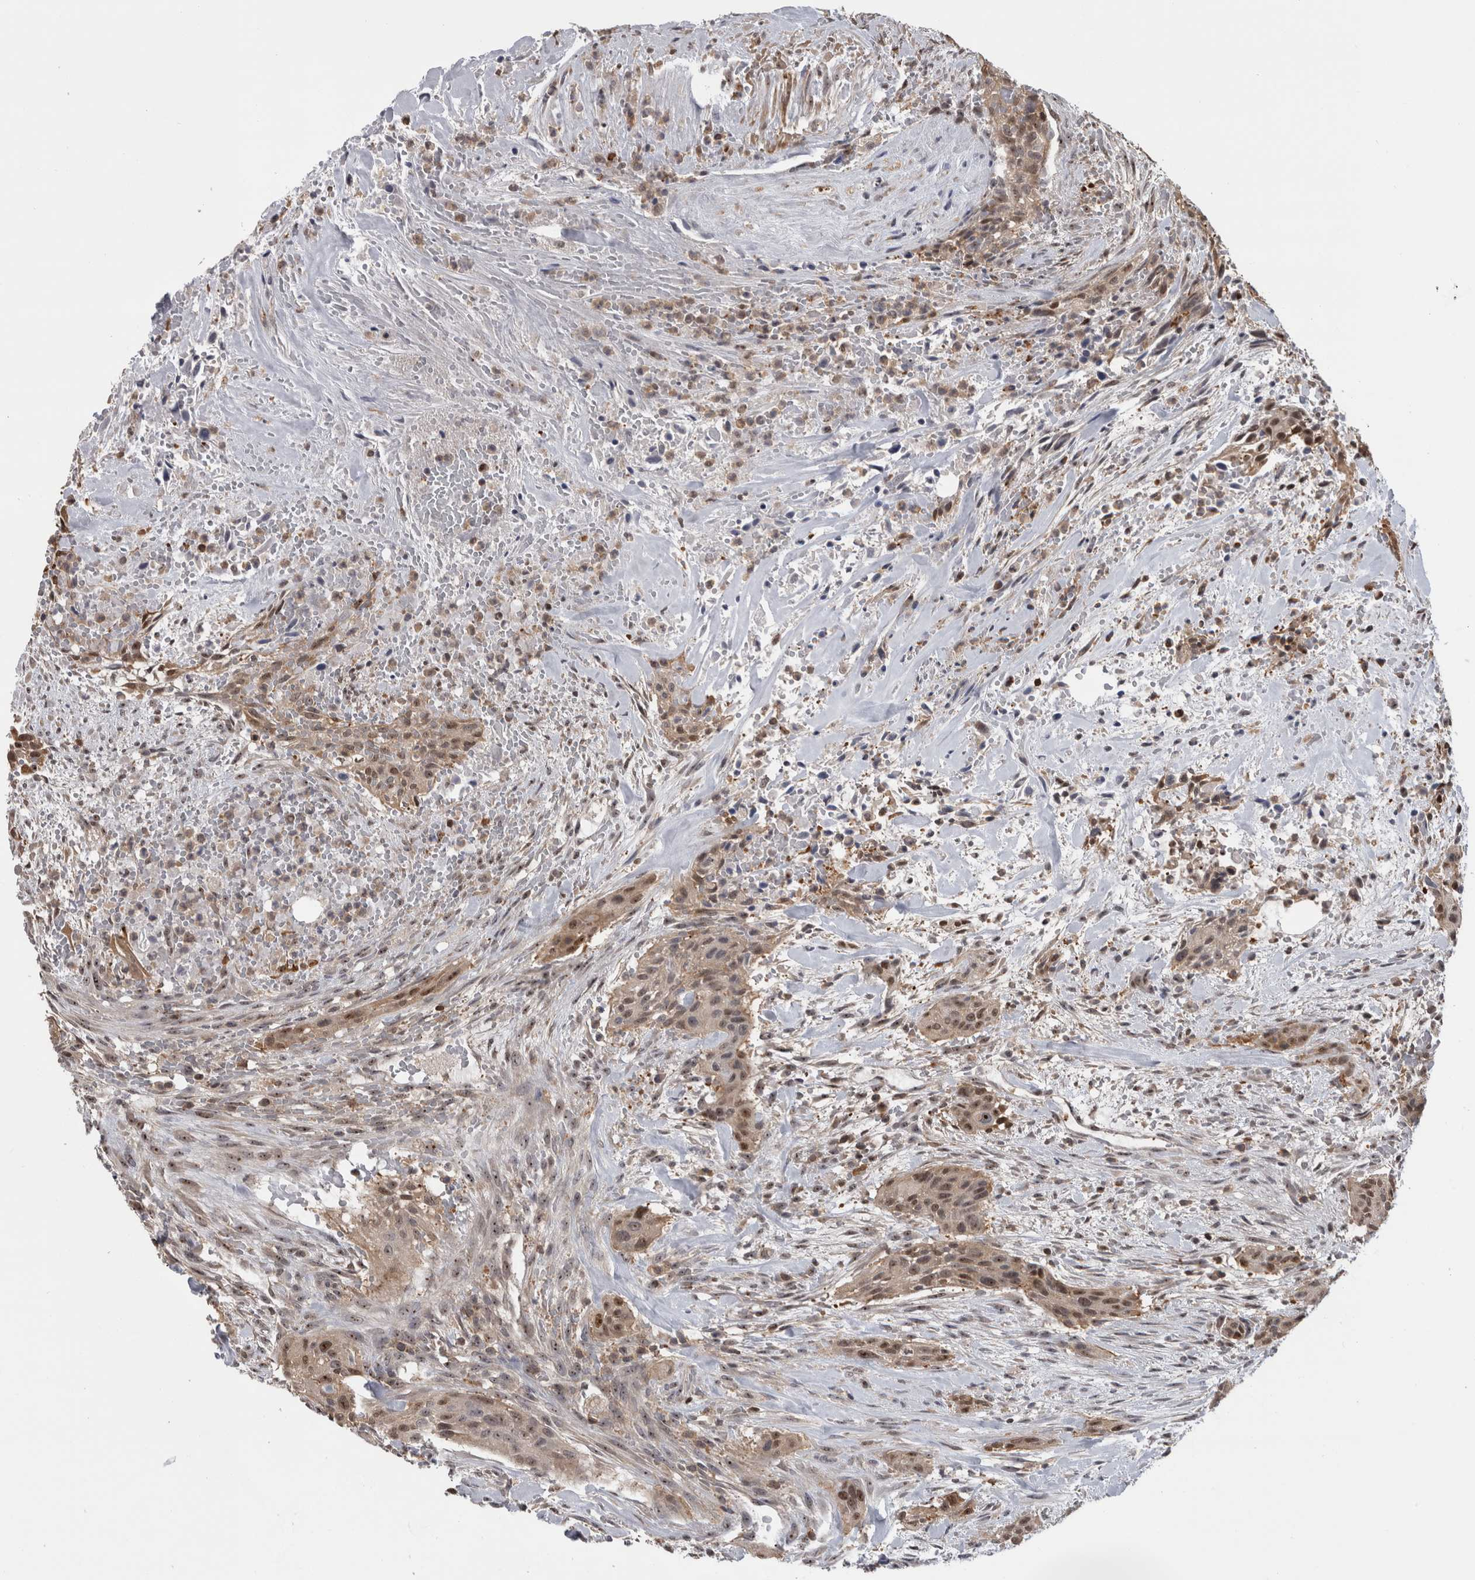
{"staining": {"intensity": "moderate", "quantity": ">75%", "location": "cytoplasmic/membranous,nuclear"}, "tissue": "urothelial cancer", "cell_type": "Tumor cells", "image_type": "cancer", "snomed": [{"axis": "morphology", "description": "Urothelial carcinoma, High grade"}, {"axis": "topography", "description": "Urinary bladder"}], "caption": "Tumor cells exhibit medium levels of moderate cytoplasmic/membranous and nuclear positivity in about >75% of cells in human high-grade urothelial carcinoma.", "gene": "TDRD7", "patient": {"sex": "male", "age": 35}}